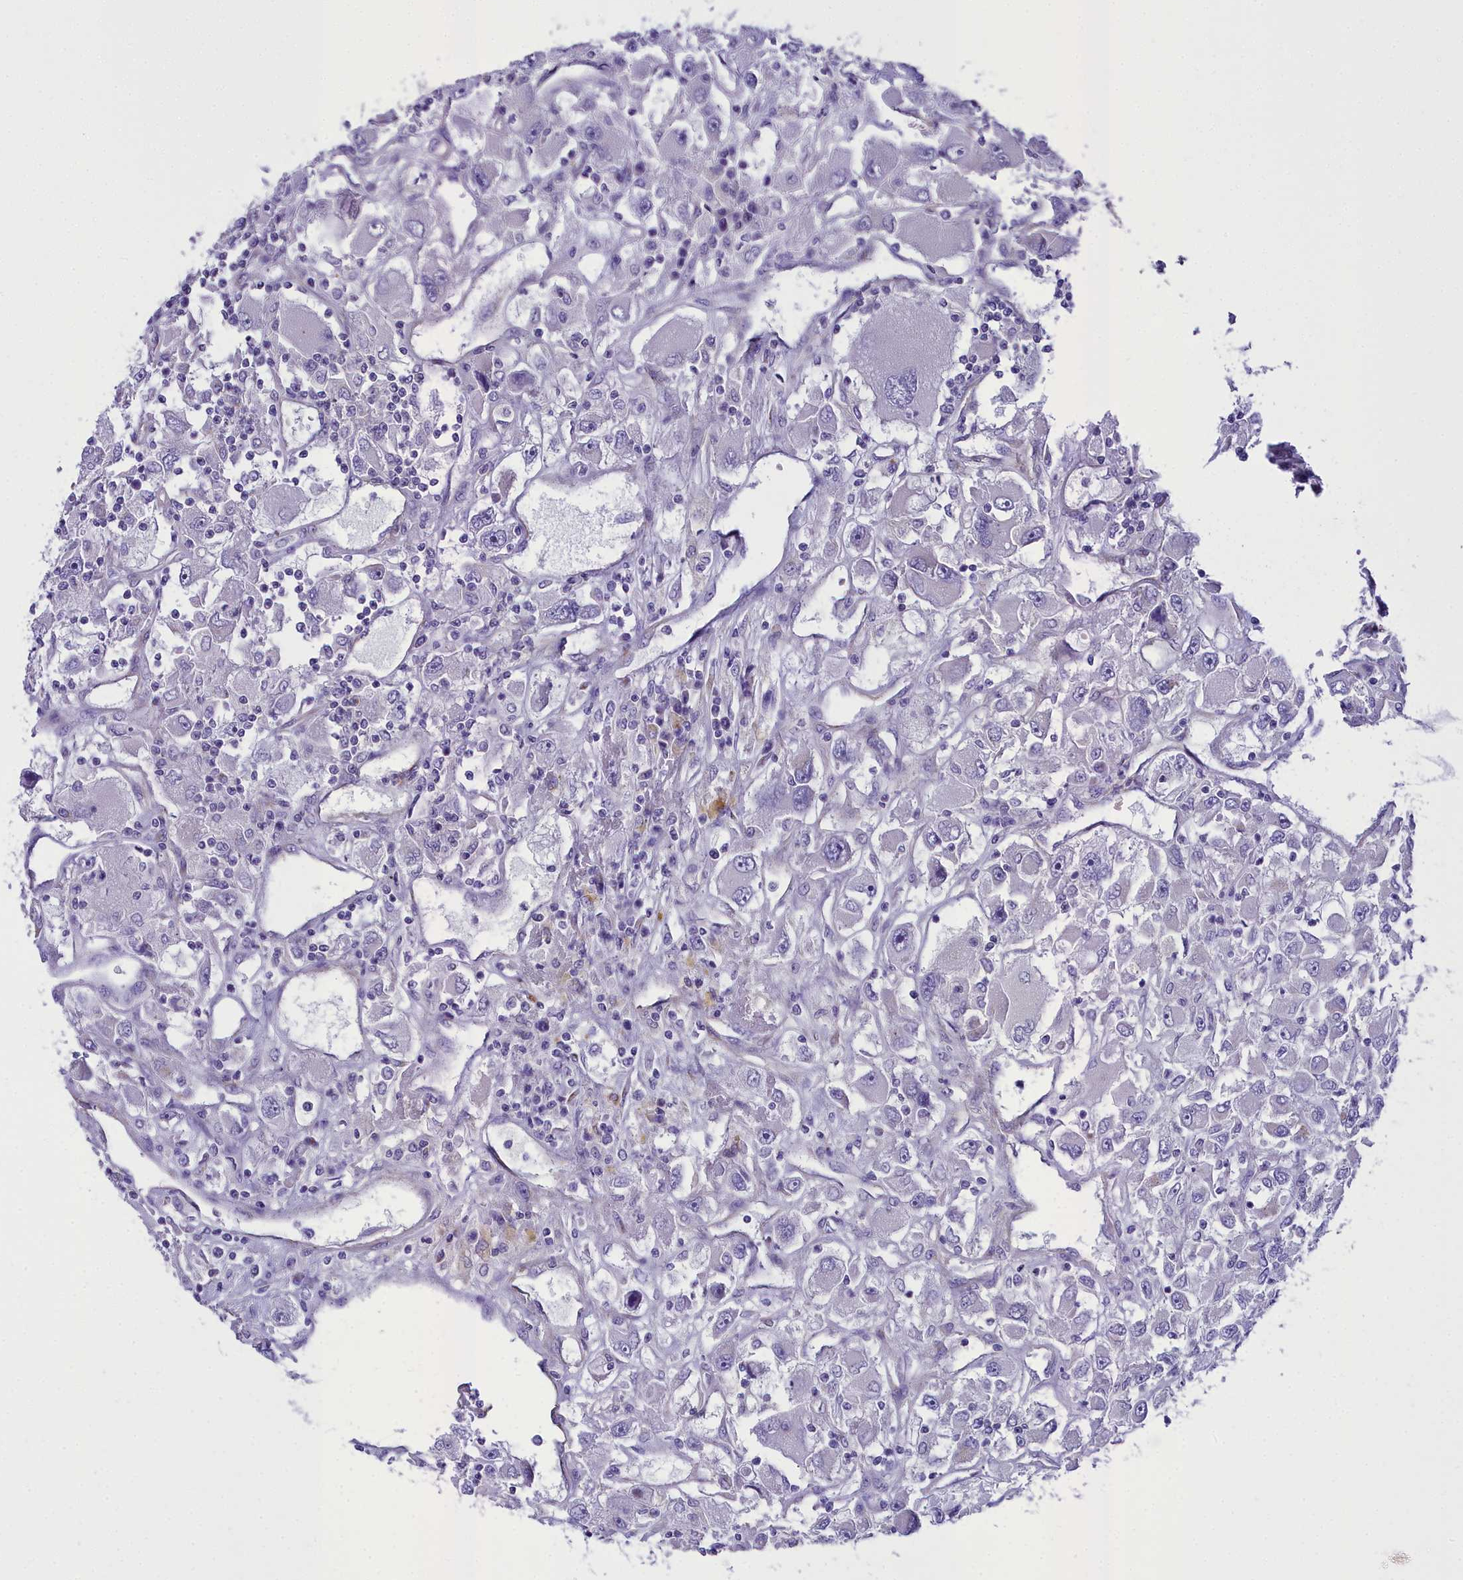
{"staining": {"intensity": "negative", "quantity": "none", "location": "none"}, "tissue": "renal cancer", "cell_type": "Tumor cells", "image_type": "cancer", "snomed": [{"axis": "morphology", "description": "Adenocarcinoma, NOS"}, {"axis": "topography", "description": "Kidney"}], "caption": "Tumor cells are negative for protein expression in human renal adenocarcinoma.", "gene": "GFRA1", "patient": {"sex": "female", "age": 52}}